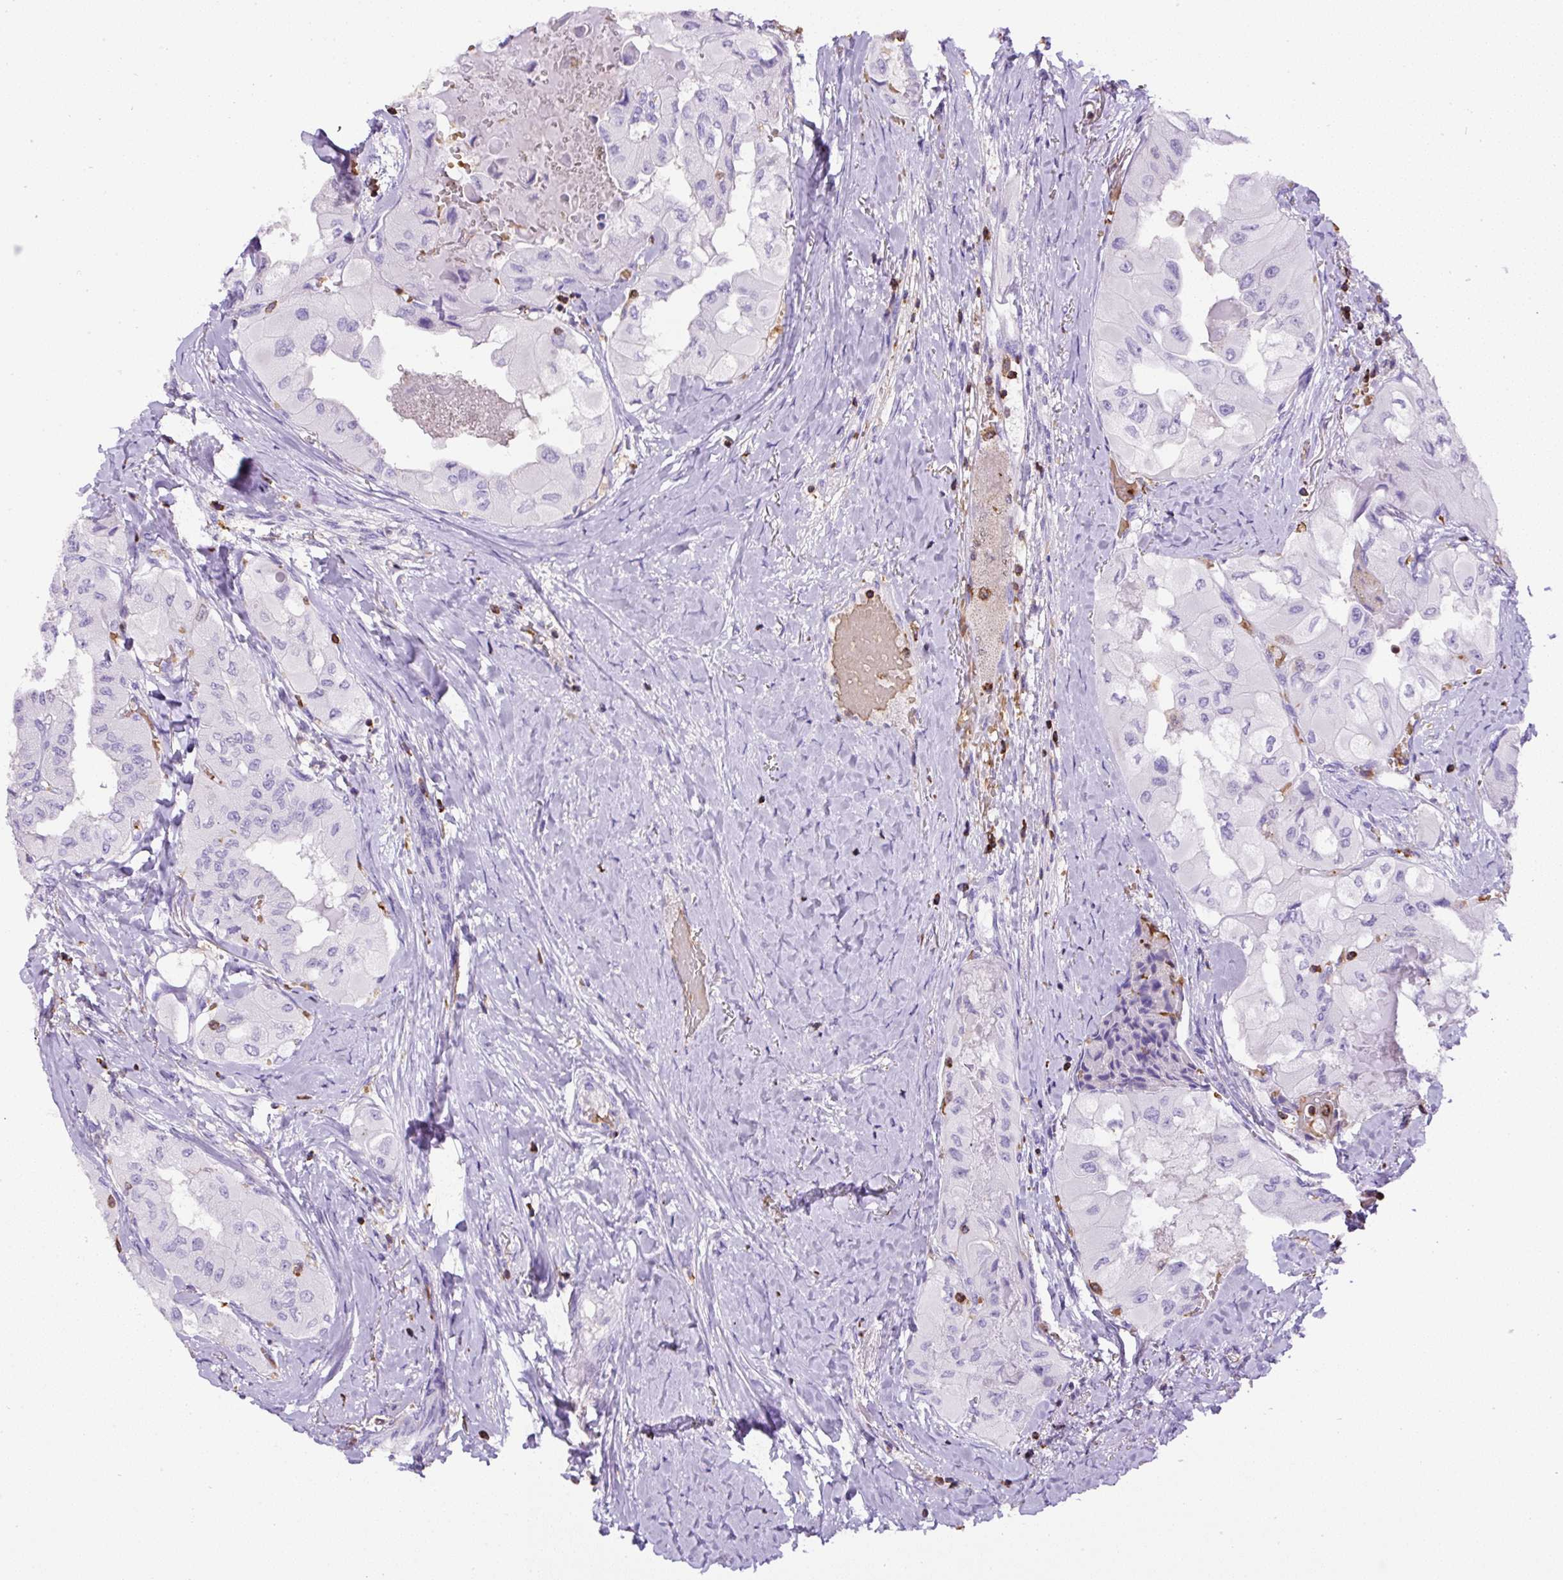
{"staining": {"intensity": "negative", "quantity": "none", "location": "none"}, "tissue": "thyroid cancer", "cell_type": "Tumor cells", "image_type": "cancer", "snomed": [{"axis": "morphology", "description": "Normal tissue, NOS"}, {"axis": "morphology", "description": "Papillary adenocarcinoma, NOS"}, {"axis": "topography", "description": "Thyroid gland"}], "caption": "Micrograph shows no protein expression in tumor cells of thyroid papillary adenocarcinoma tissue. (Brightfield microscopy of DAB (3,3'-diaminobenzidine) IHC at high magnification).", "gene": "FAM228B", "patient": {"sex": "female", "age": 59}}